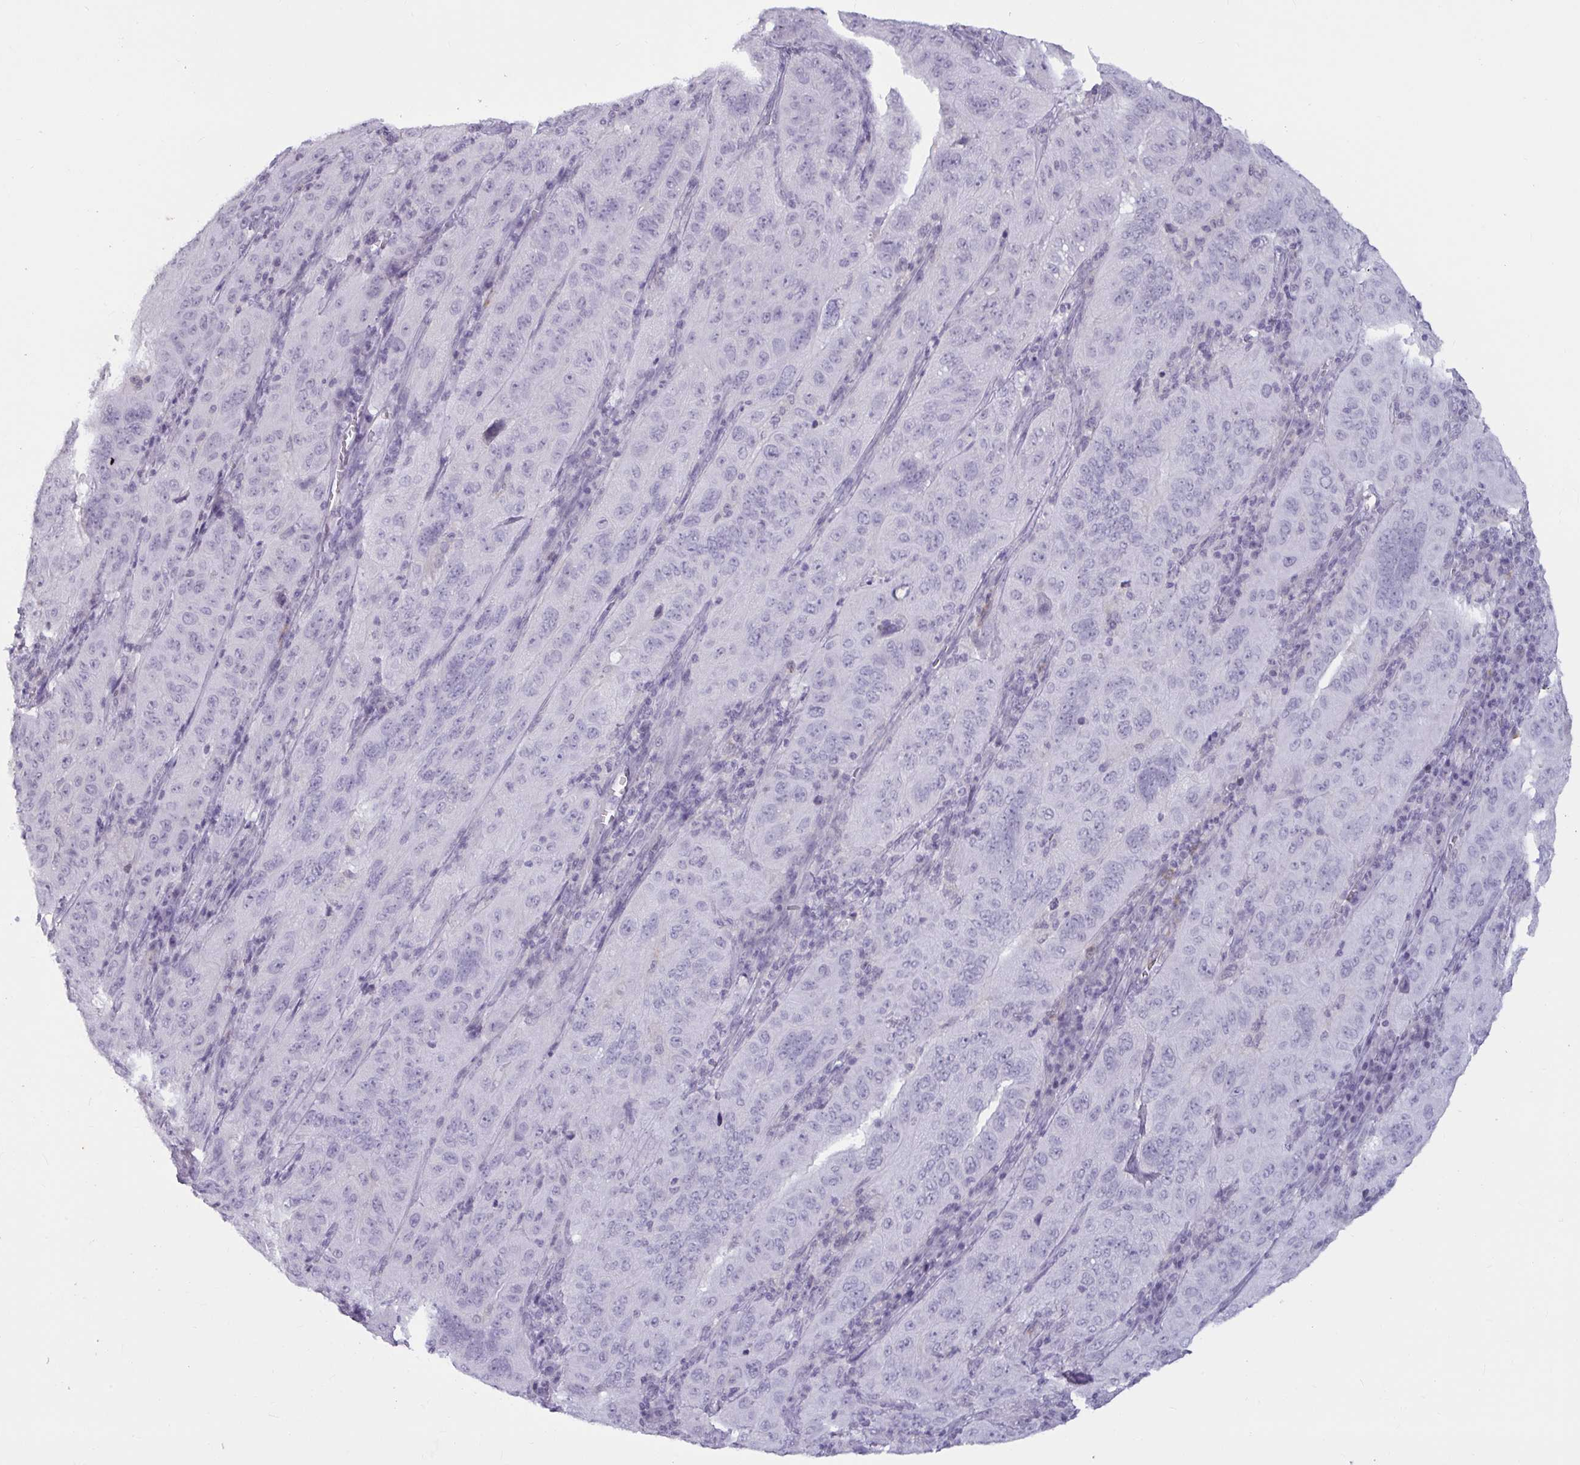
{"staining": {"intensity": "negative", "quantity": "none", "location": "none"}, "tissue": "pancreatic cancer", "cell_type": "Tumor cells", "image_type": "cancer", "snomed": [{"axis": "morphology", "description": "Adenocarcinoma, NOS"}, {"axis": "topography", "description": "Pancreas"}], "caption": "The micrograph displays no staining of tumor cells in pancreatic adenocarcinoma. (DAB (3,3'-diaminobenzidine) immunohistochemistry, high magnification).", "gene": "TBC1D4", "patient": {"sex": "male", "age": 63}}